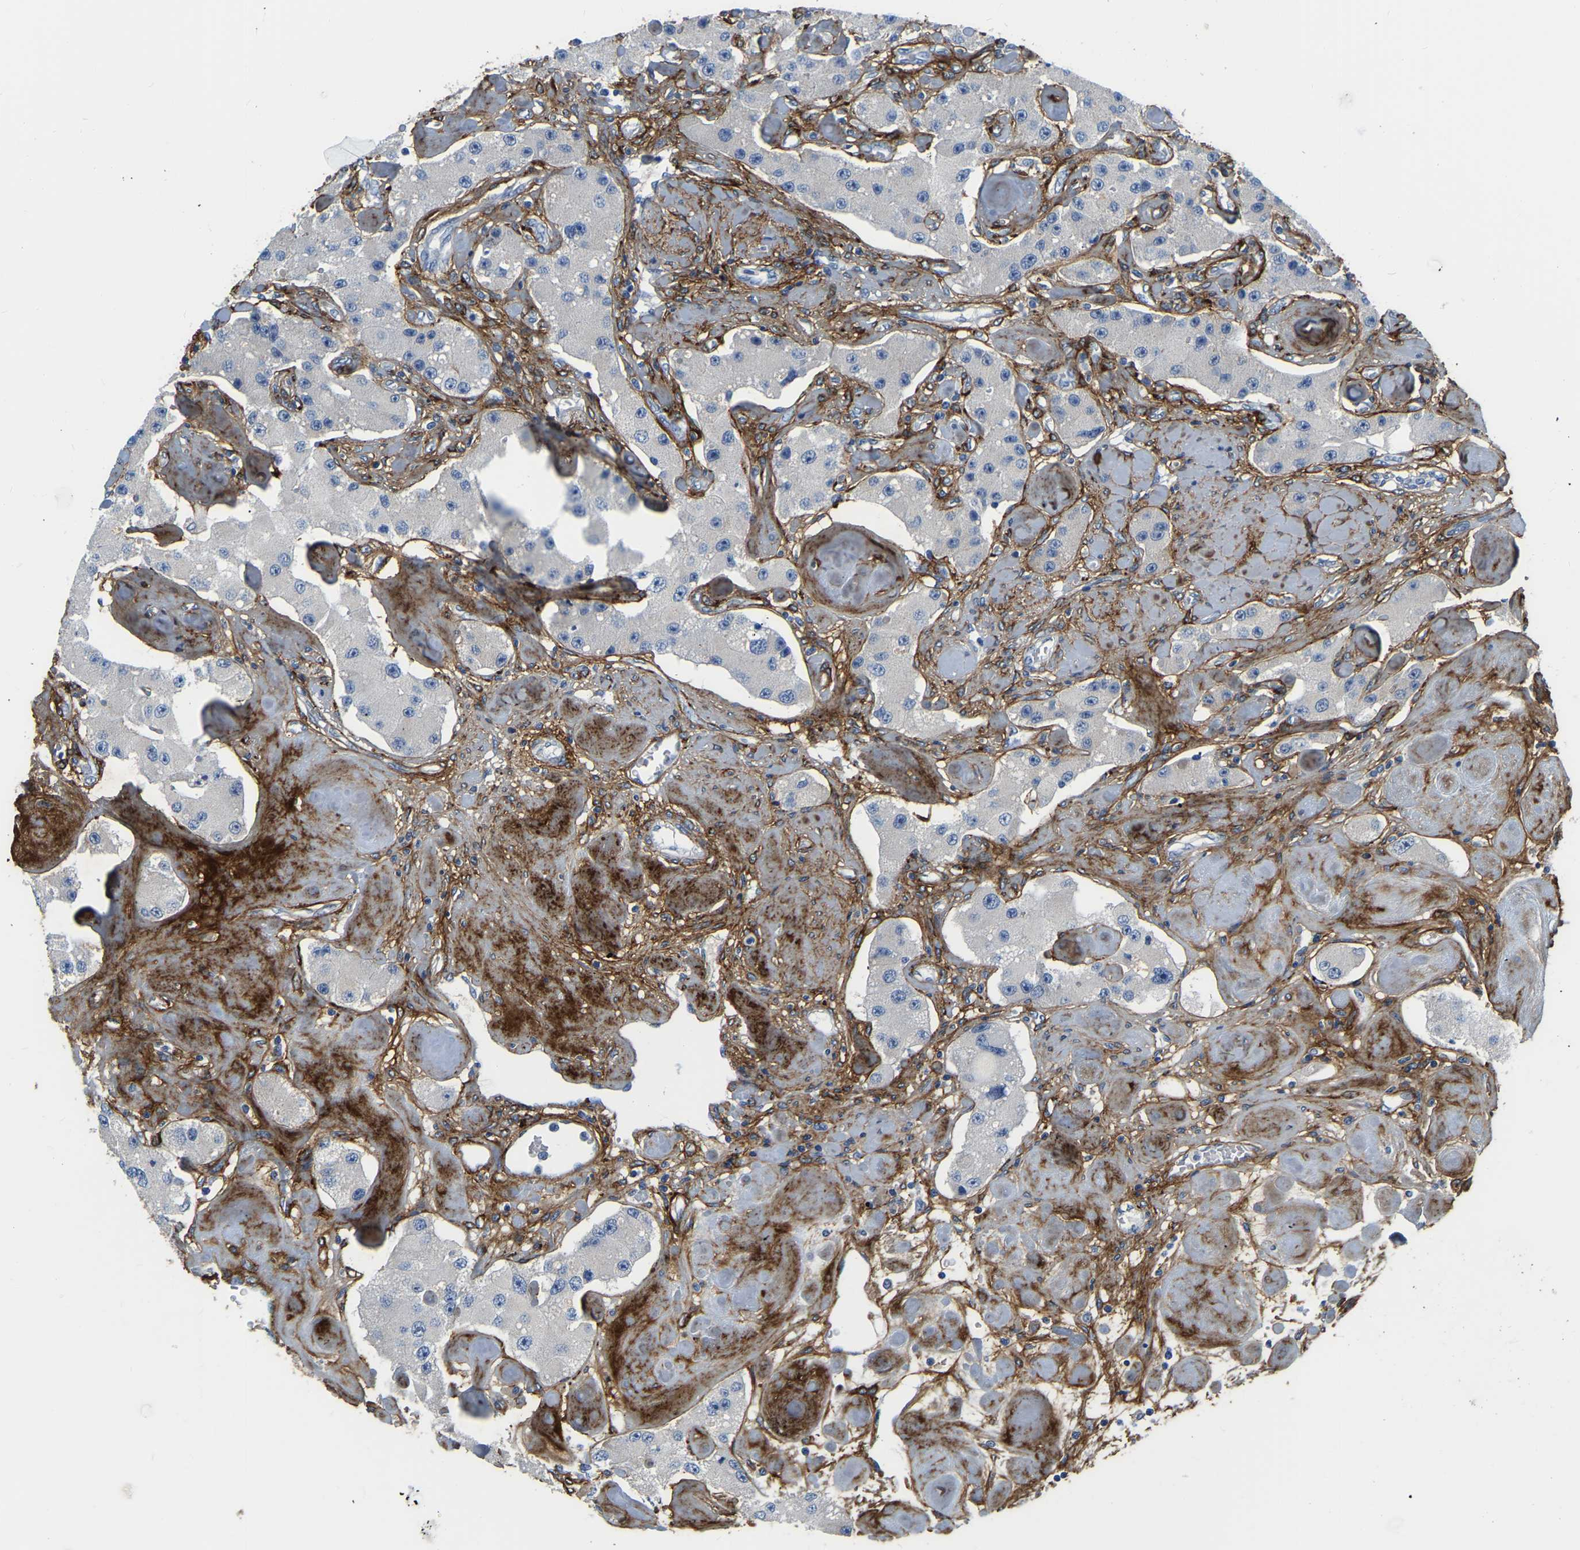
{"staining": {"intensity": "negative", "quantity": "none", "location": "none"}, "tissue": "carcinoid", "cell_type": "Tumor cells", "image_type": "cancer", "snomed": [{"axis": "morphology", "description": "Carcinoid, malignant, NOS"}, {"axis": "topography", "description": "Pancreas"}], "caption": "The immunohistochemistry (IHC) histopathology image has no significant positivity in tumor cells of carcinoid tissue.", "gene": "COL6A1", "patient": {"sex": "male", "age": 41}}